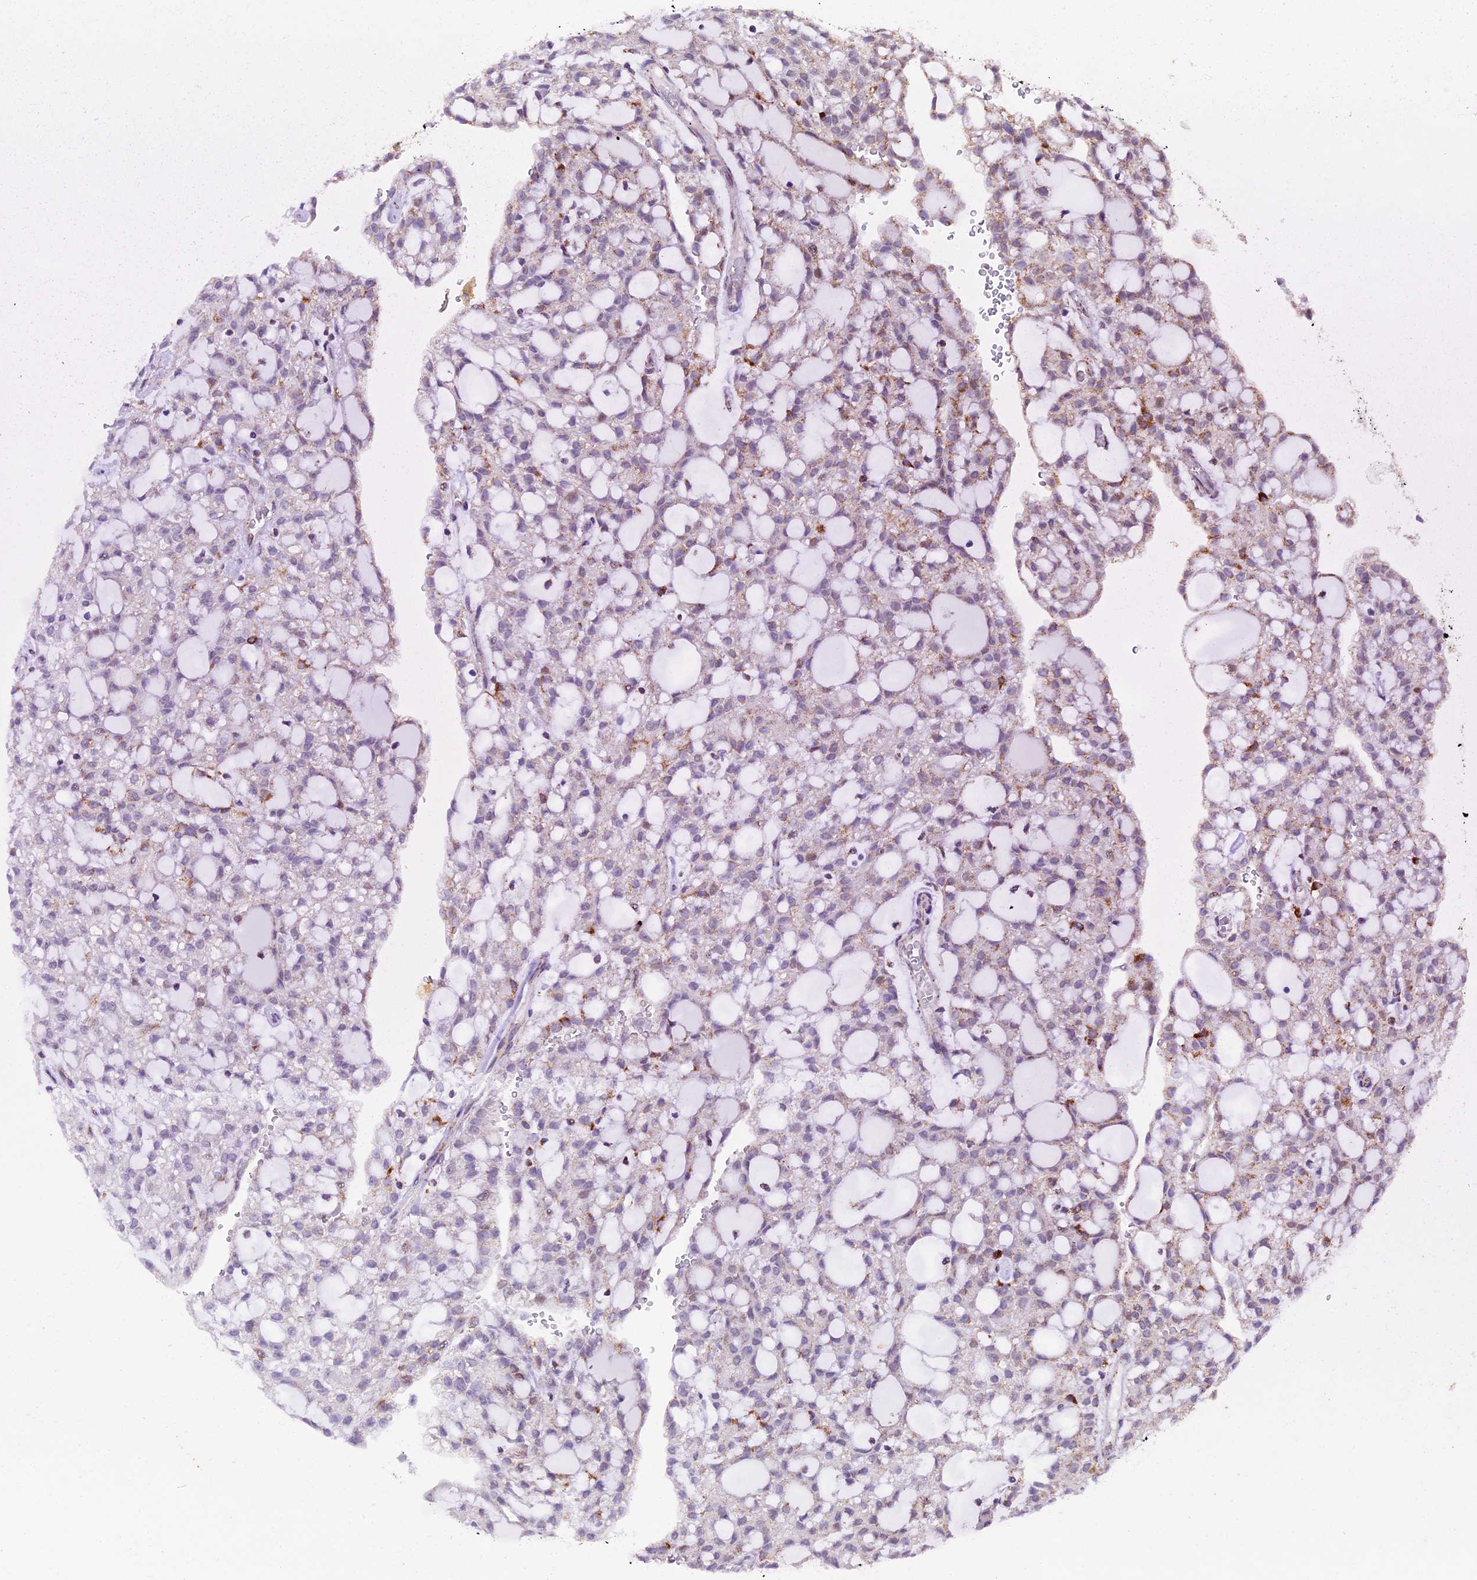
{"staining": {"intensity": "moderate", "quantity": "<25%", "location": "cytoplasmic/membranous"}, "tissue": "renal cancer", "cell_type": "Tumor cells", "image_type": "cancer", "snomed": [{"axis": "morphology", "description": "Adenocarcinoma, NOS"}, {"axis": "topography", "description": "Kidney"}], "caption": "Protein expression analysis of human renal cancer (adenocarcinoma) reveals moderate cytoplasmic/membranous positivity in approximately <25% of tumor cells.", "gene": "TFAM", "patient": {"sex": "male", "age": 63}}